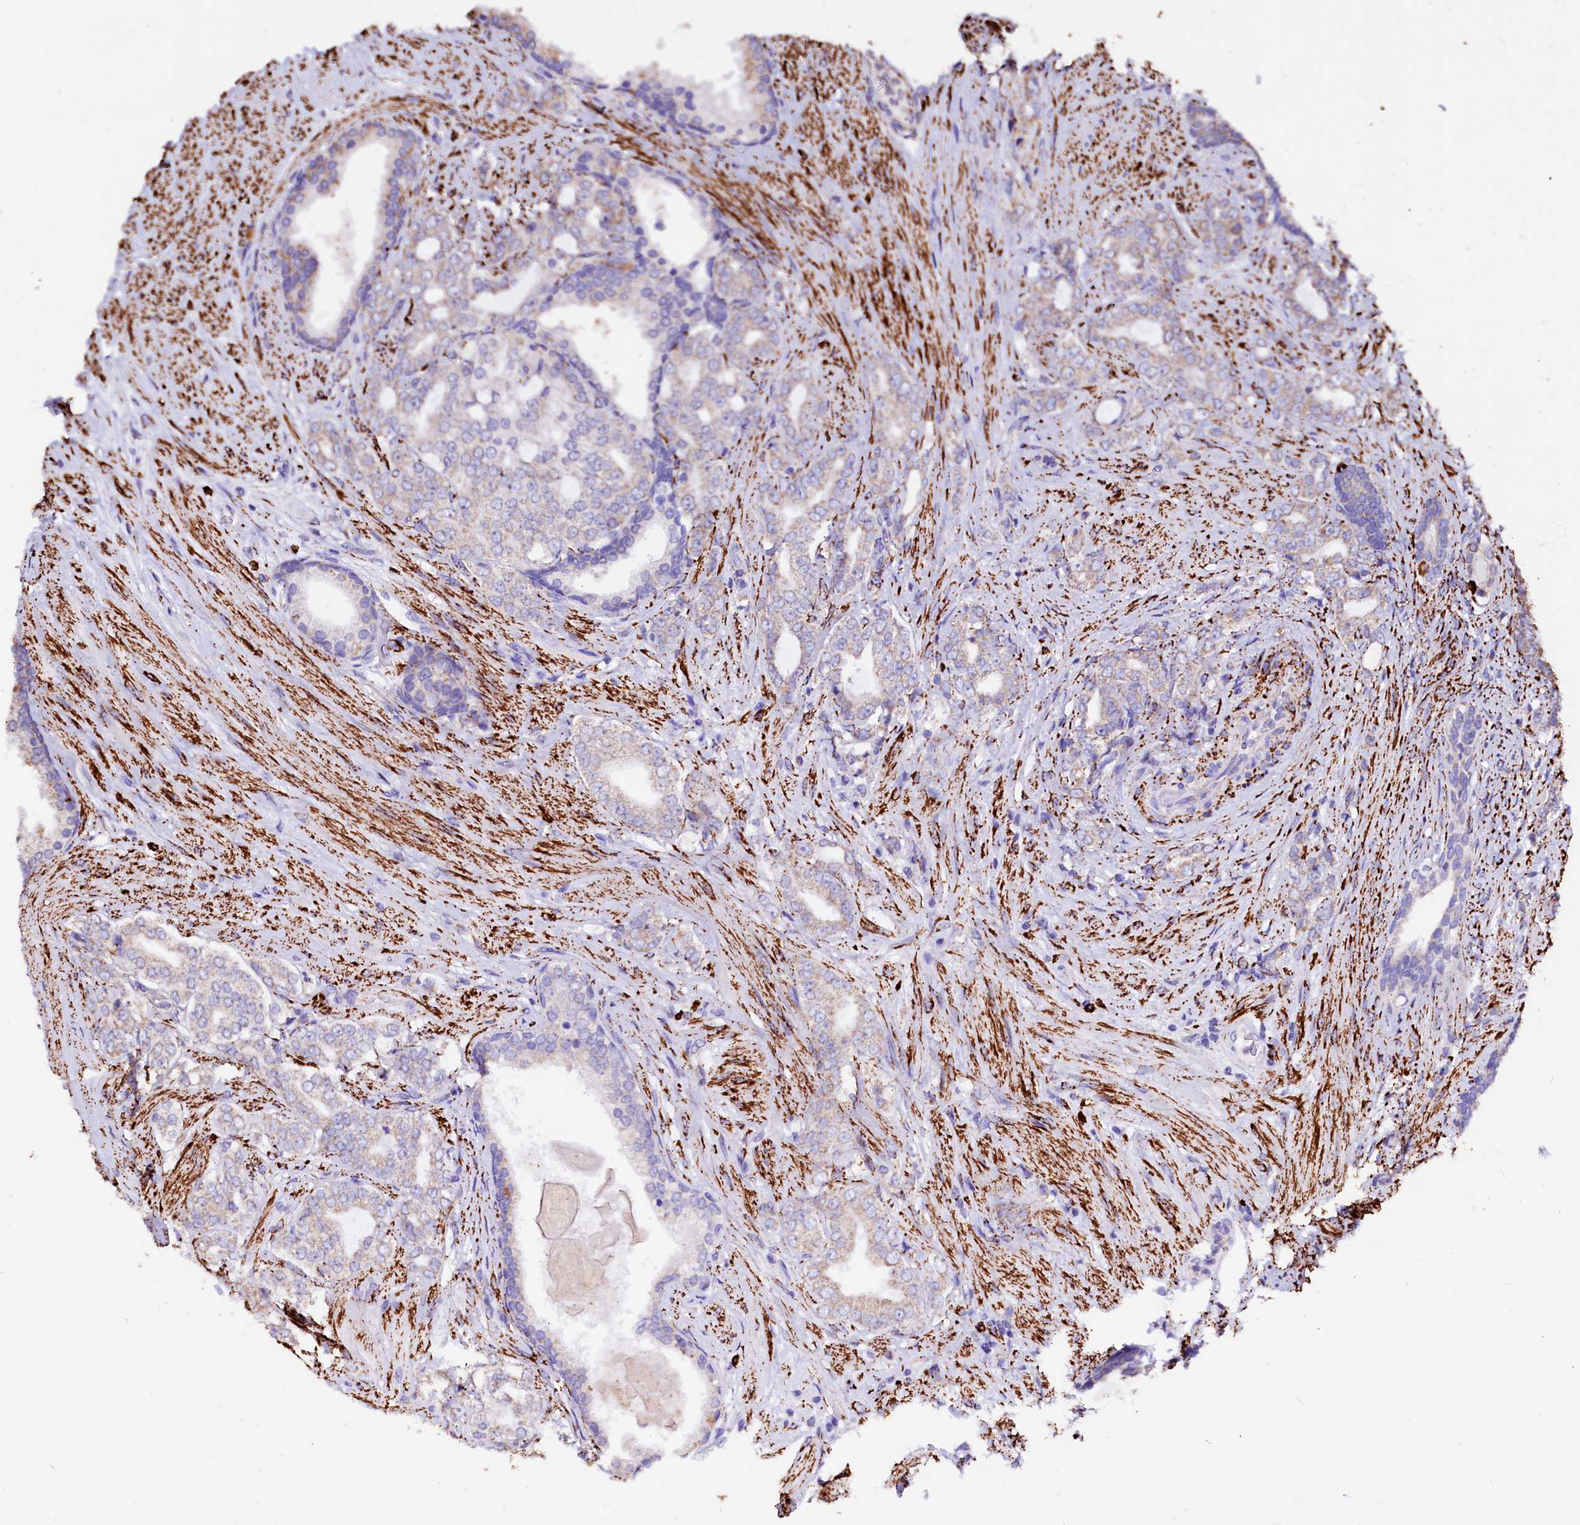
{"staining": {"intensity": "weak", "quantity": "<25%", "location": "cytoplasmic/membranous"}, "tissue": "prostate cancer", "cell_type": "Tumor cells", "image_type": "cancer", "snomed": [{"axis": "morphology", "description": "Adenocarcinoma, High grade"}, {"axis": "topography", "description": "Prostate"}], "caption": "The immunohistochemistry (IHC) image has no significant positivity in tumor cells of prostate cancer tissue.", "gene": "MAOB", "patient": {"sex": "male", "age": 64}}